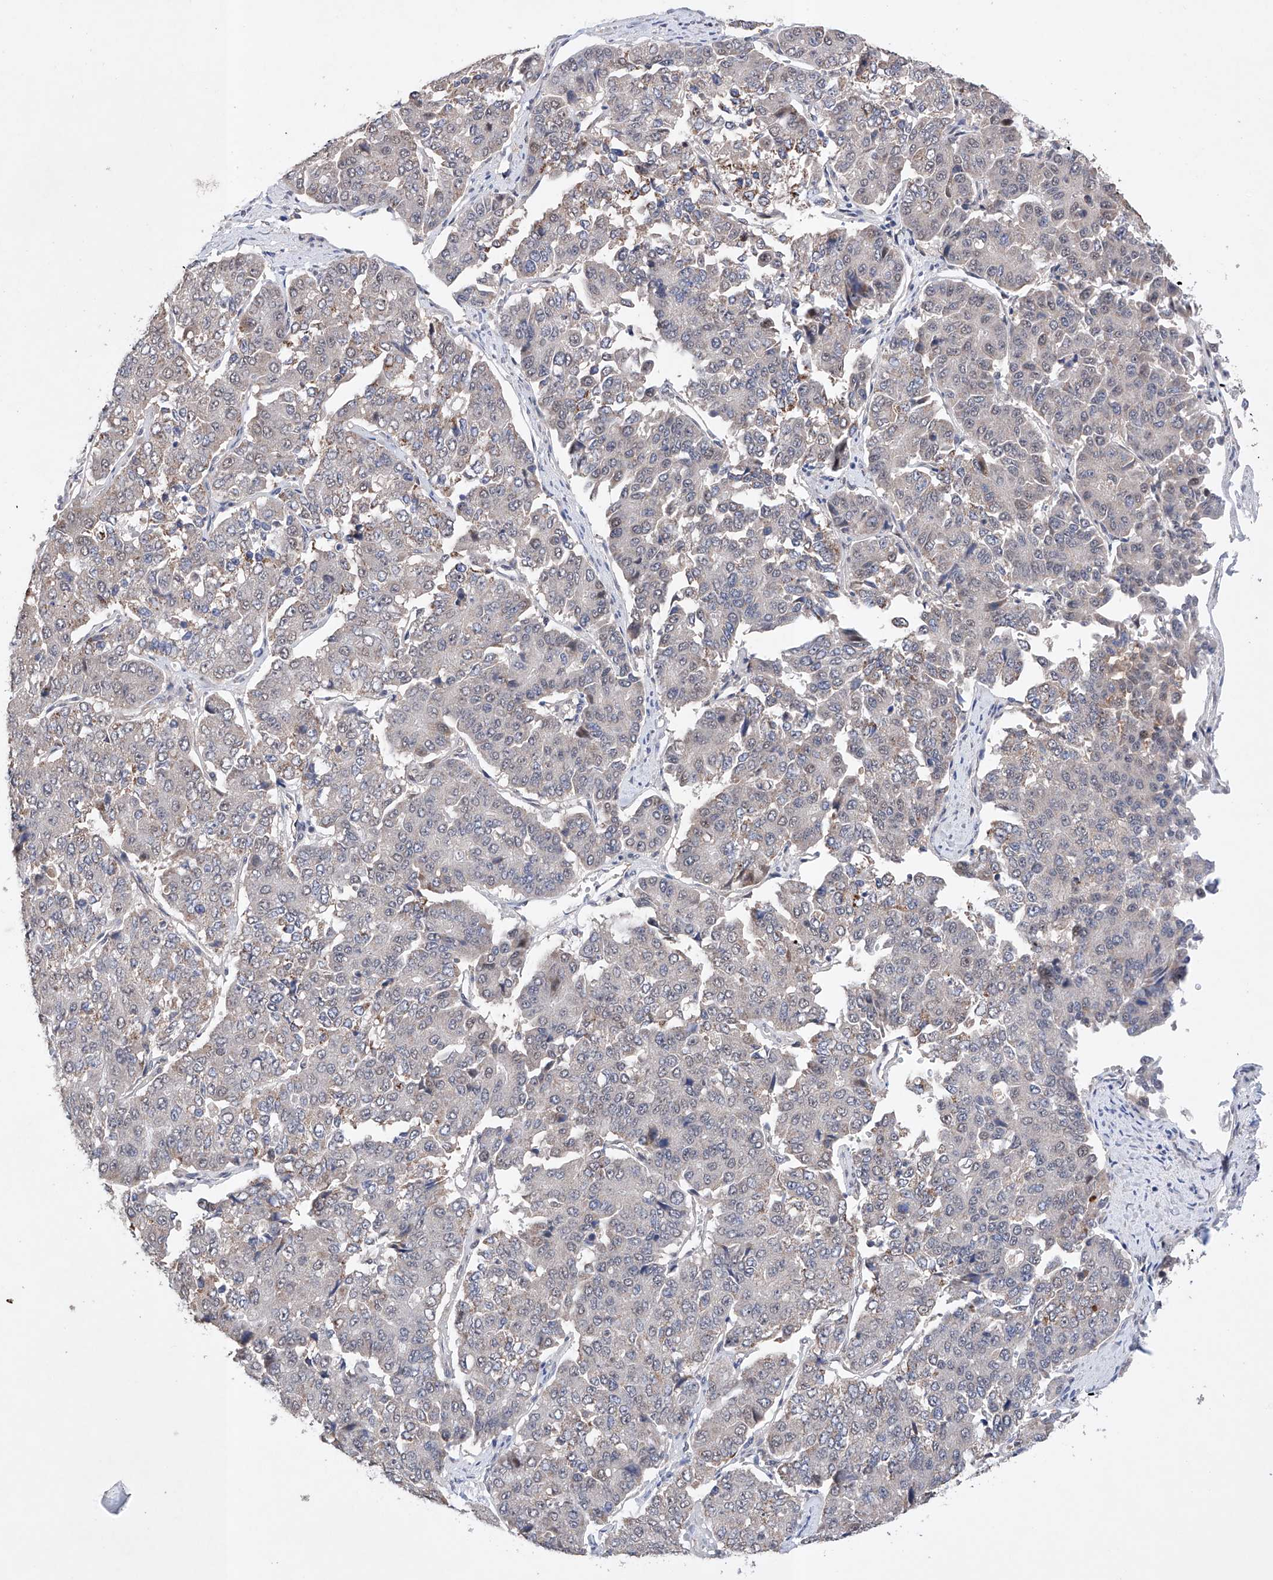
{"staining": {"intensity": "weak", "quantity": "<25%", "location": "nuclear"}, "tissue": "pancreatic cancer", "cell_type": "Tumor cells", "image_type": "cancer", "snomed": [{"axis": "morphology", "description": "Adenocarcinoma, NOS"}, {"axis": "topography", "description": "Pancreas"}], "caption": "Tumor cells are negative for protein expression in human adenocarcinoma (pancreatic).", "gene": "AFG1L", "patient": {"sex": "male", "age": 50}}